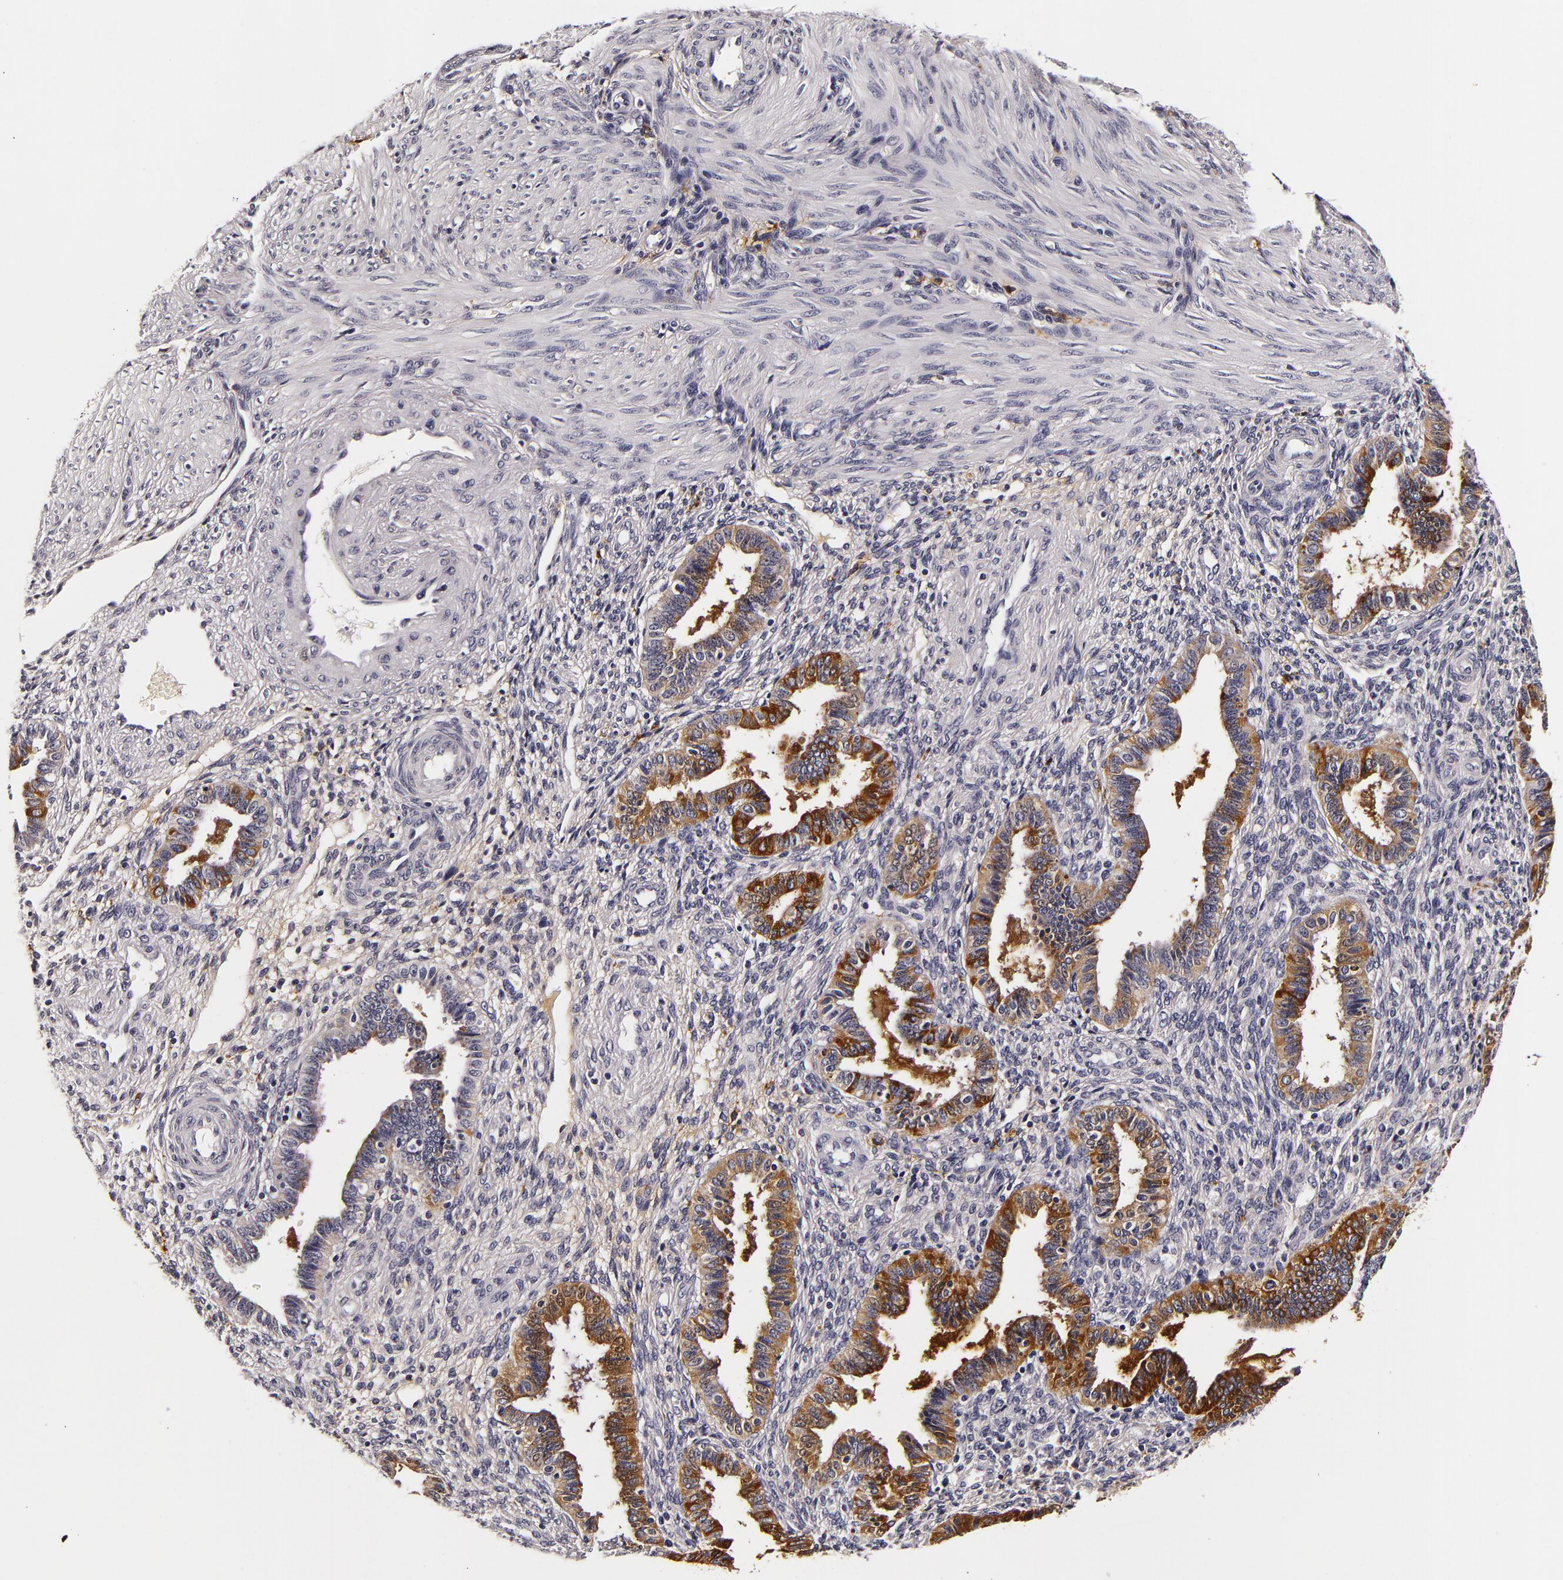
{"staining": {"intensity": "negative", "quantity": "none", "location": "none"}, "tissue": "endometrium", "cell_type": "Cells in endometrial stroma", "image_type": "normal", "snomed": [{"axis": "morphology", "description": "Normal tissue, NOS"}, {"axis": "topography", "description": "Endometrium"}], "caption": "Protein analysis of unremarkable endometrium shows no significant positivity in cells in endometrial stroma.", "gene": "LGALS3BP", "patient": {"sex": "female", "age": 36}}